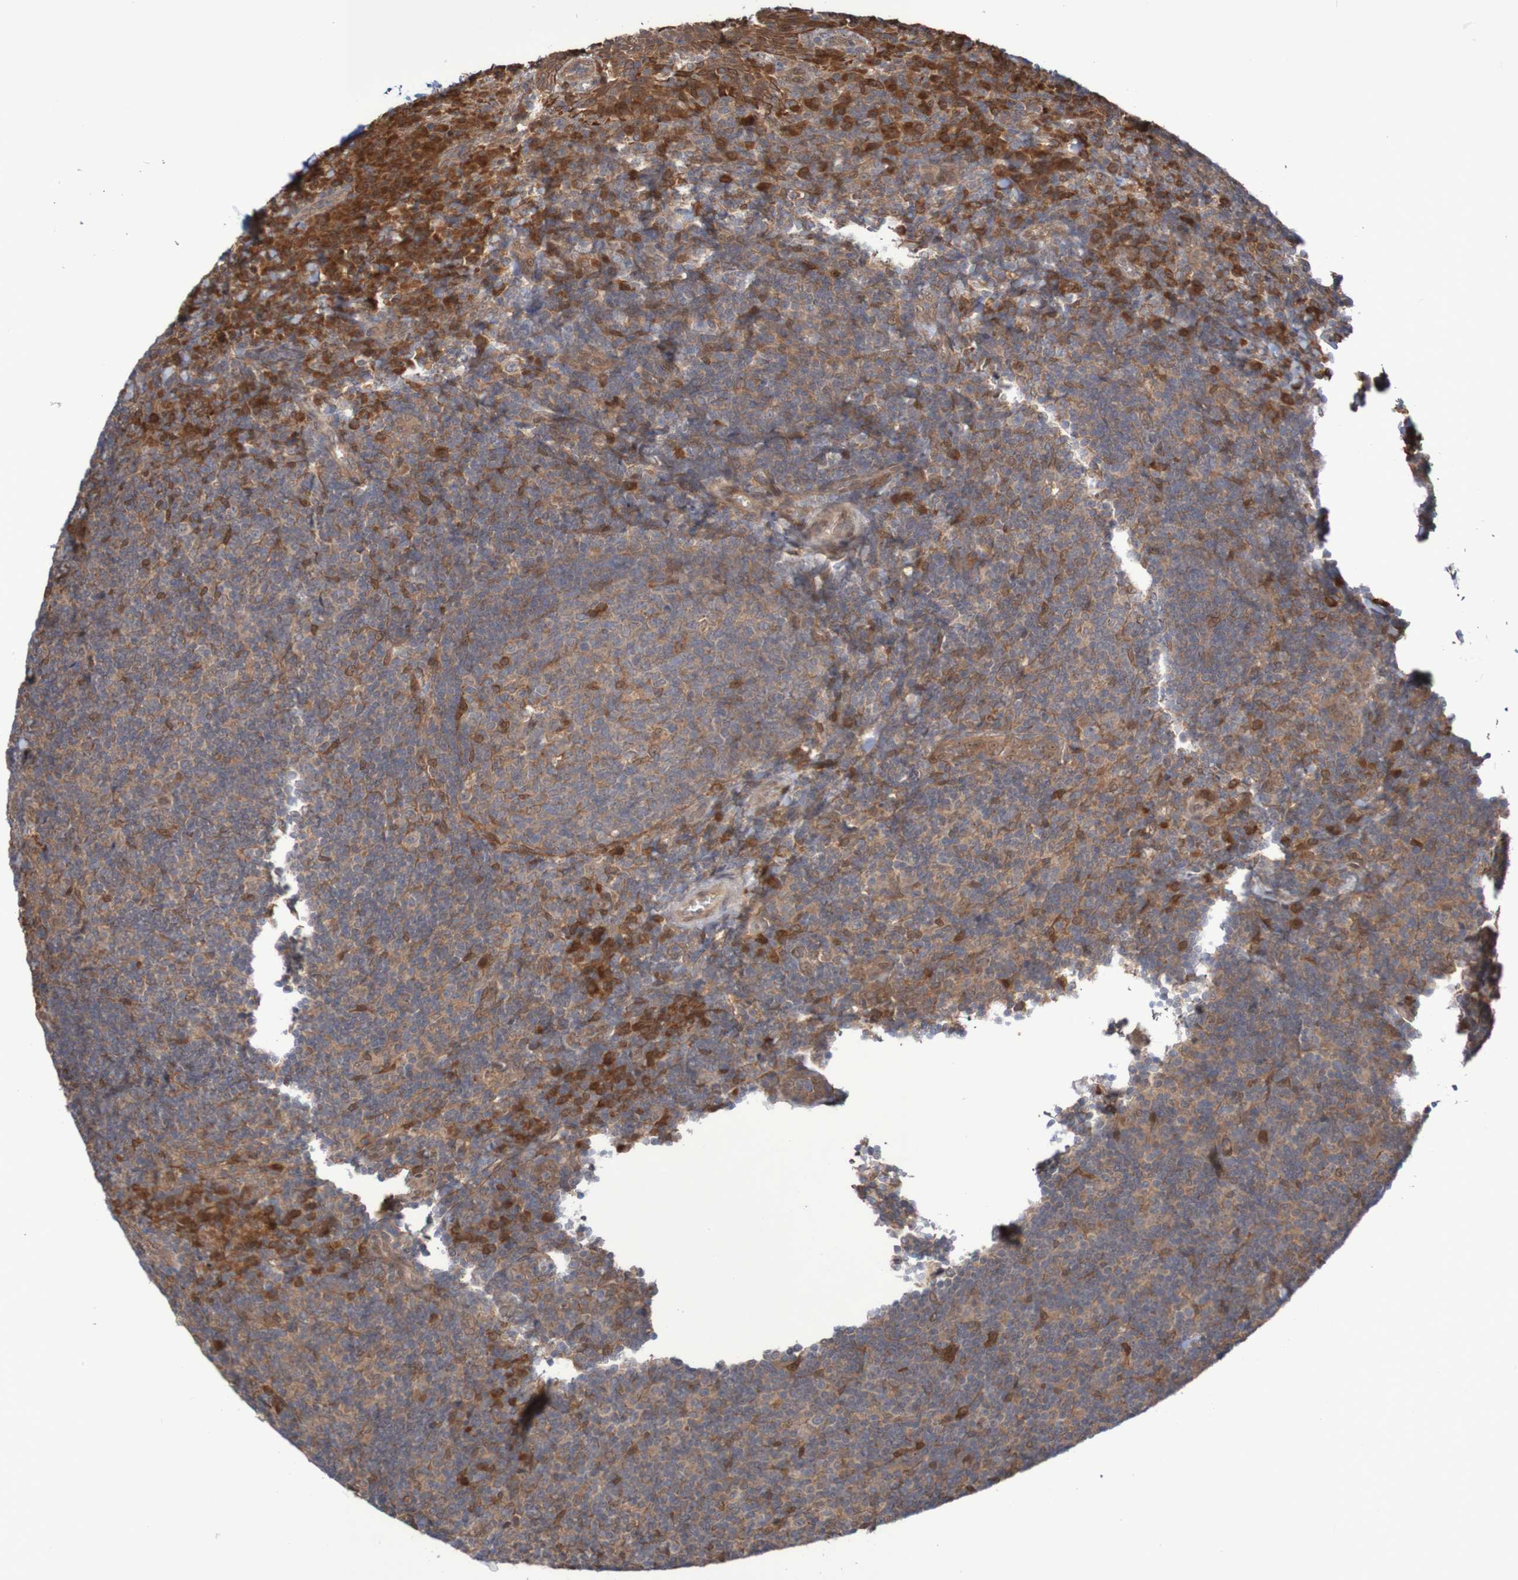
{"staining": {"intensity": "weak", "quantity": ">75%", "location": "cytoplasmic/membranous"}, "tissue": "tonsil", "cell_type": "Germinal center cells", "image_type": "normal", "snomed": [{"axis": "morphology", "description": "Normal tissue, NOS"}, {"axis": "topography", "description": "Tonsil"}], "caption": "Tonsil stained with immunohistochemistry (IHC) exhibits weak cytoplasmic/membranous staining in about >75% of germinal center cells. The staining was performed using DAB (3,3'-diaminobenzidine) to visualize the protein expression in brown, while the nuclei were stained in blue with hematoxylin (Magnification: 20x).", "gene": "PHPT1", "patient": {"sex": "male", "age": 37}}